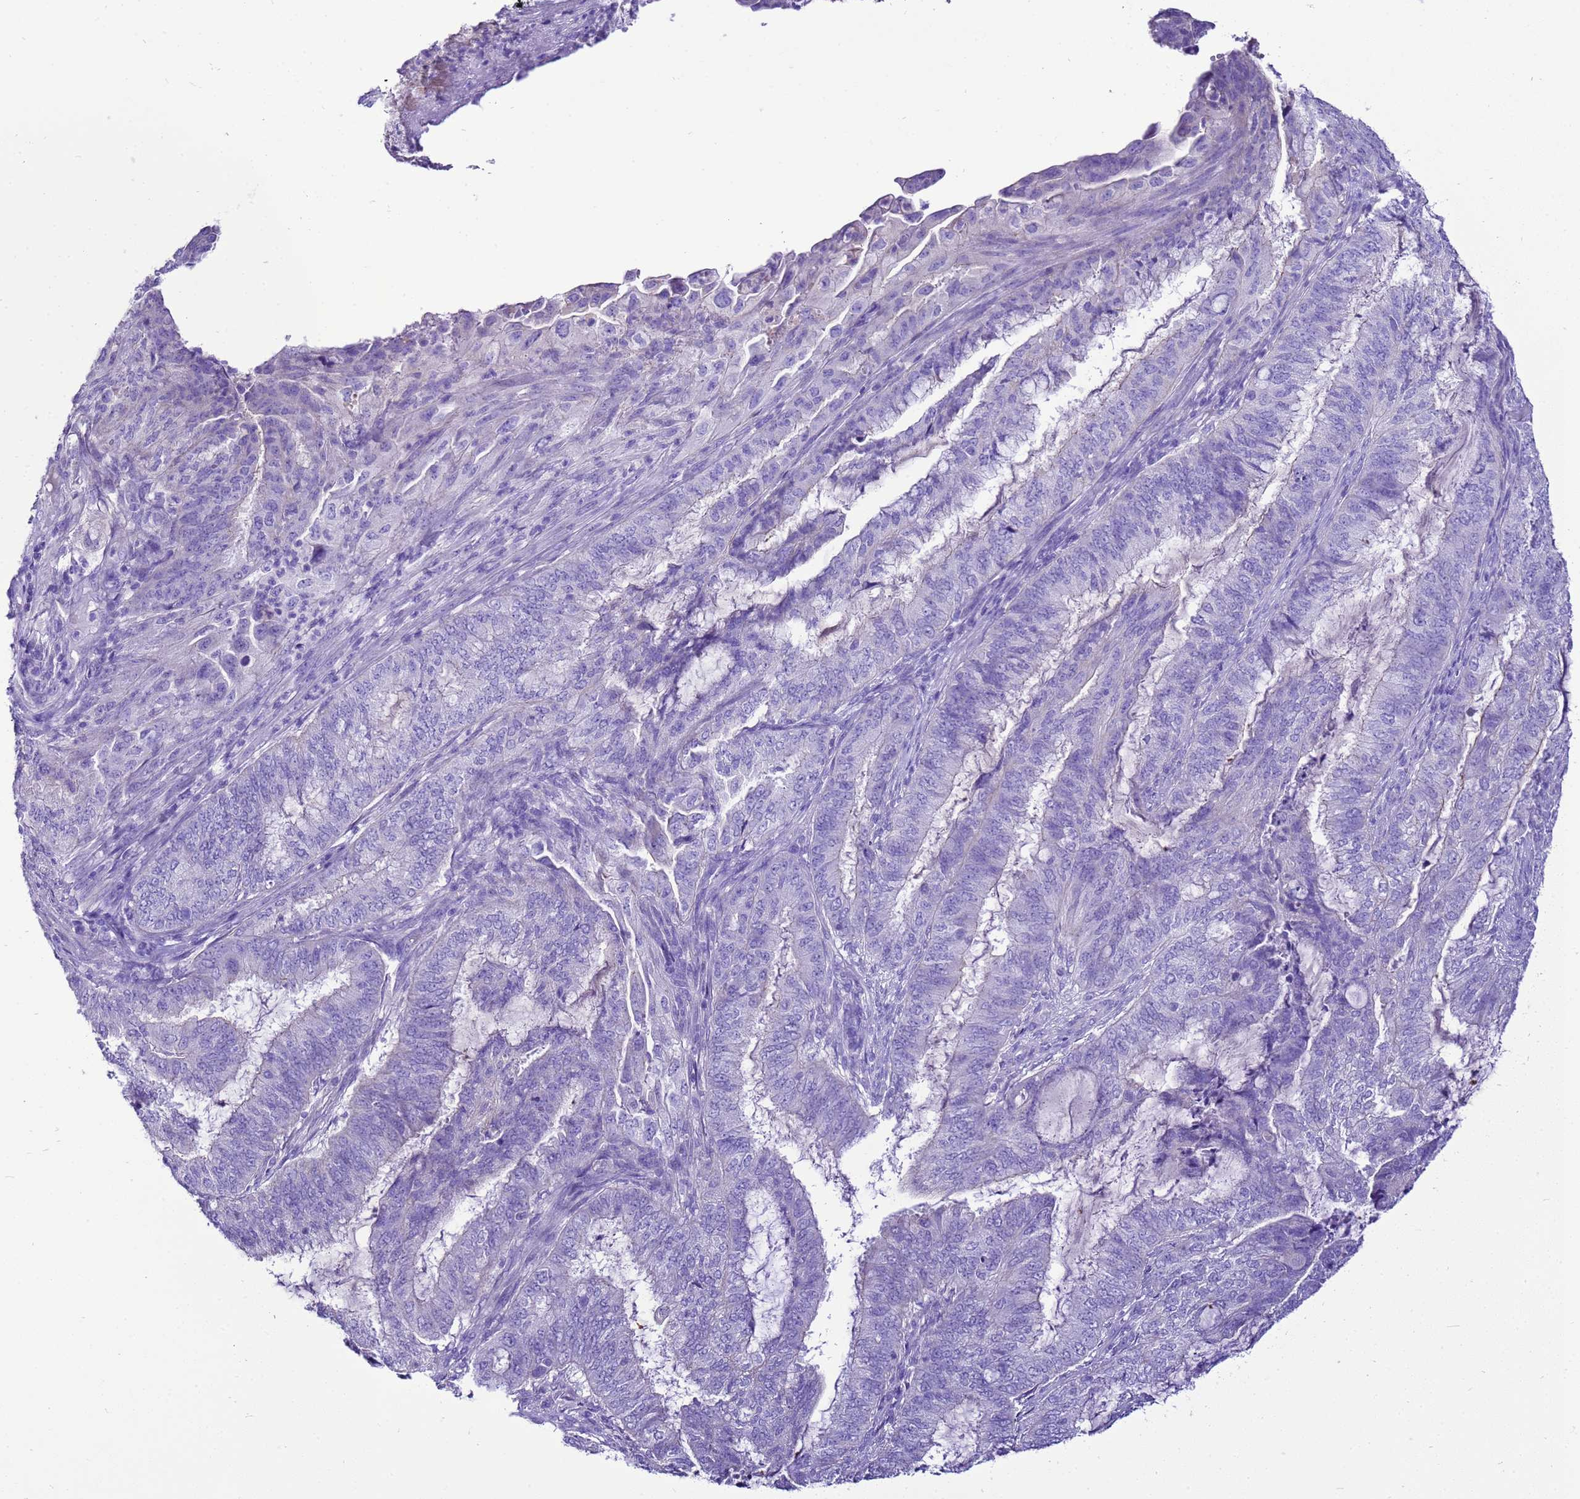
{"staining": {"intensity": "negative", "quantity": "none", "location": "none"}, "tissue": "endometrial cancer", "cell_type": "Tumor cells", "image_type": "cancer", "snomed": [{"axis": "morphology", "description": "Adenocarcinoma, NOS"}, {"axis": "topography", "description": "Endometrium"}], "caption": "DAB (3,3'-diaminobenzidine) immunohistochemical staining of human endometrial cancer demonstrates no significant staining in tumor cells.", "gene": "BEST2", "patient": {"sex": "female", "age": 51}}